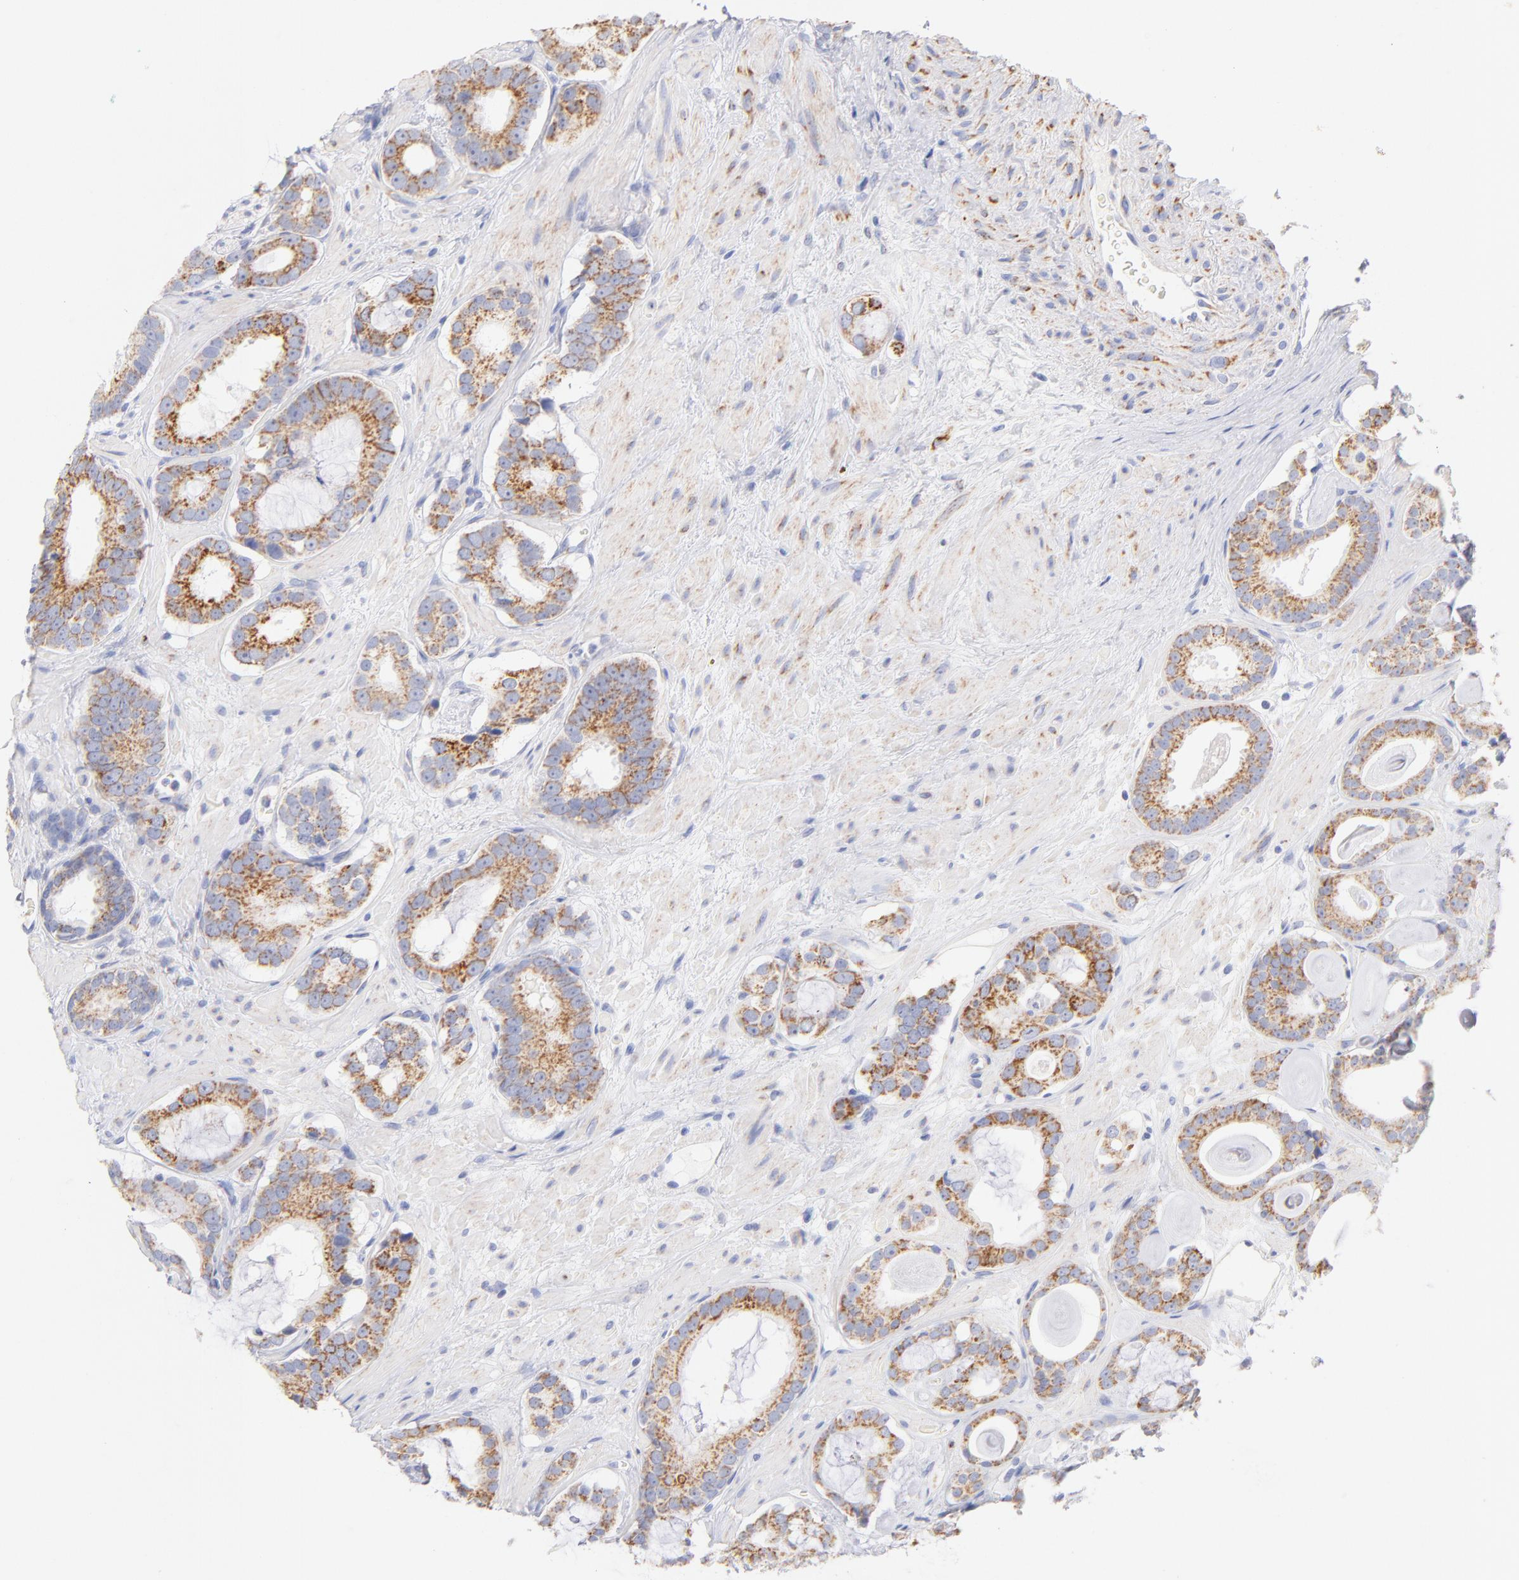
{"staining": {"intensity": "moderate", "quantity": ">75%", "location": "cytoplasmic/membranous"}, "tissue": "prostate cancer", "cell_type": "Tumor cells", "image_type": "cancer", "snomed": [{"axis": "morphology", "description": "Adenocarcinoma, Low grade"}, {"axis": "topography", "description": "Prostate"}], "caption": "IHC histopathology image of neoplastic tissue: prostate cancer stained using IHC demonstrates medium levels of moderate protein expression localized specifically in the cytoplasmic/membranous of tumor cells, appearing as a cytoplasmic/membranous brown color.", "gene": "AIFM1", "patient": {"sex": "male", "age": 57}}